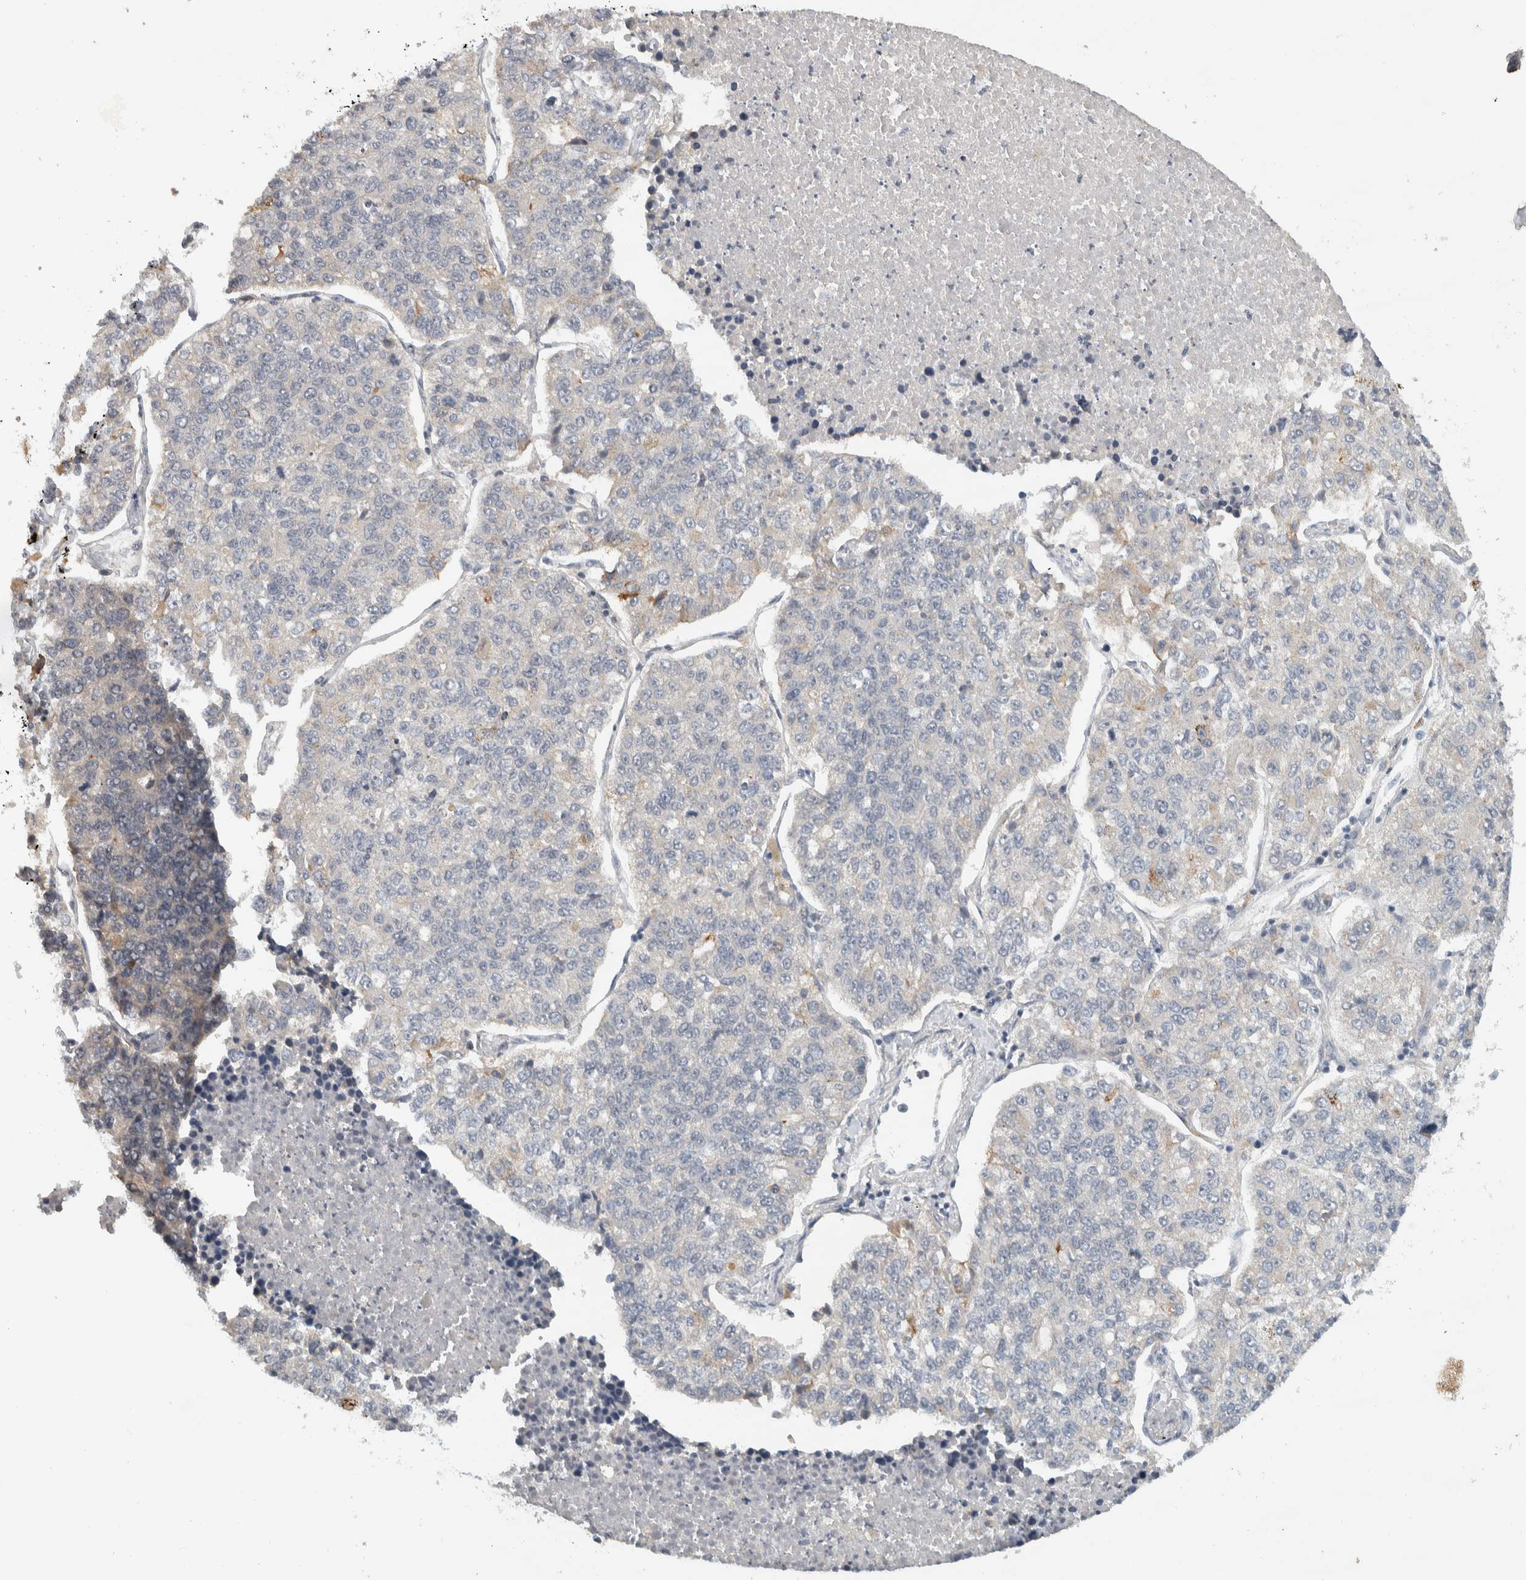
{"staining": {"intensity": "negative", "quantity": "none", "location": "none"}, "tissue": "lung cancer", "cell_type": "Tumor cells", "image_type": "cancer", "snomed": [{"axis": "morphology", "description": "Adenocarcinoma, NOS"}, {"axis": "topography", "description": "Lung"}], "caption": "Lung cancer (adenocarcinoma) was stained to show a protein in brown. There is no significant staining in tumor cells. The staining is performed using DAB brown chromogen with nuclei counter-stained in using hematoxylin.", "gene": "AFP", "patient": {"sex": "male", "age": 49}}